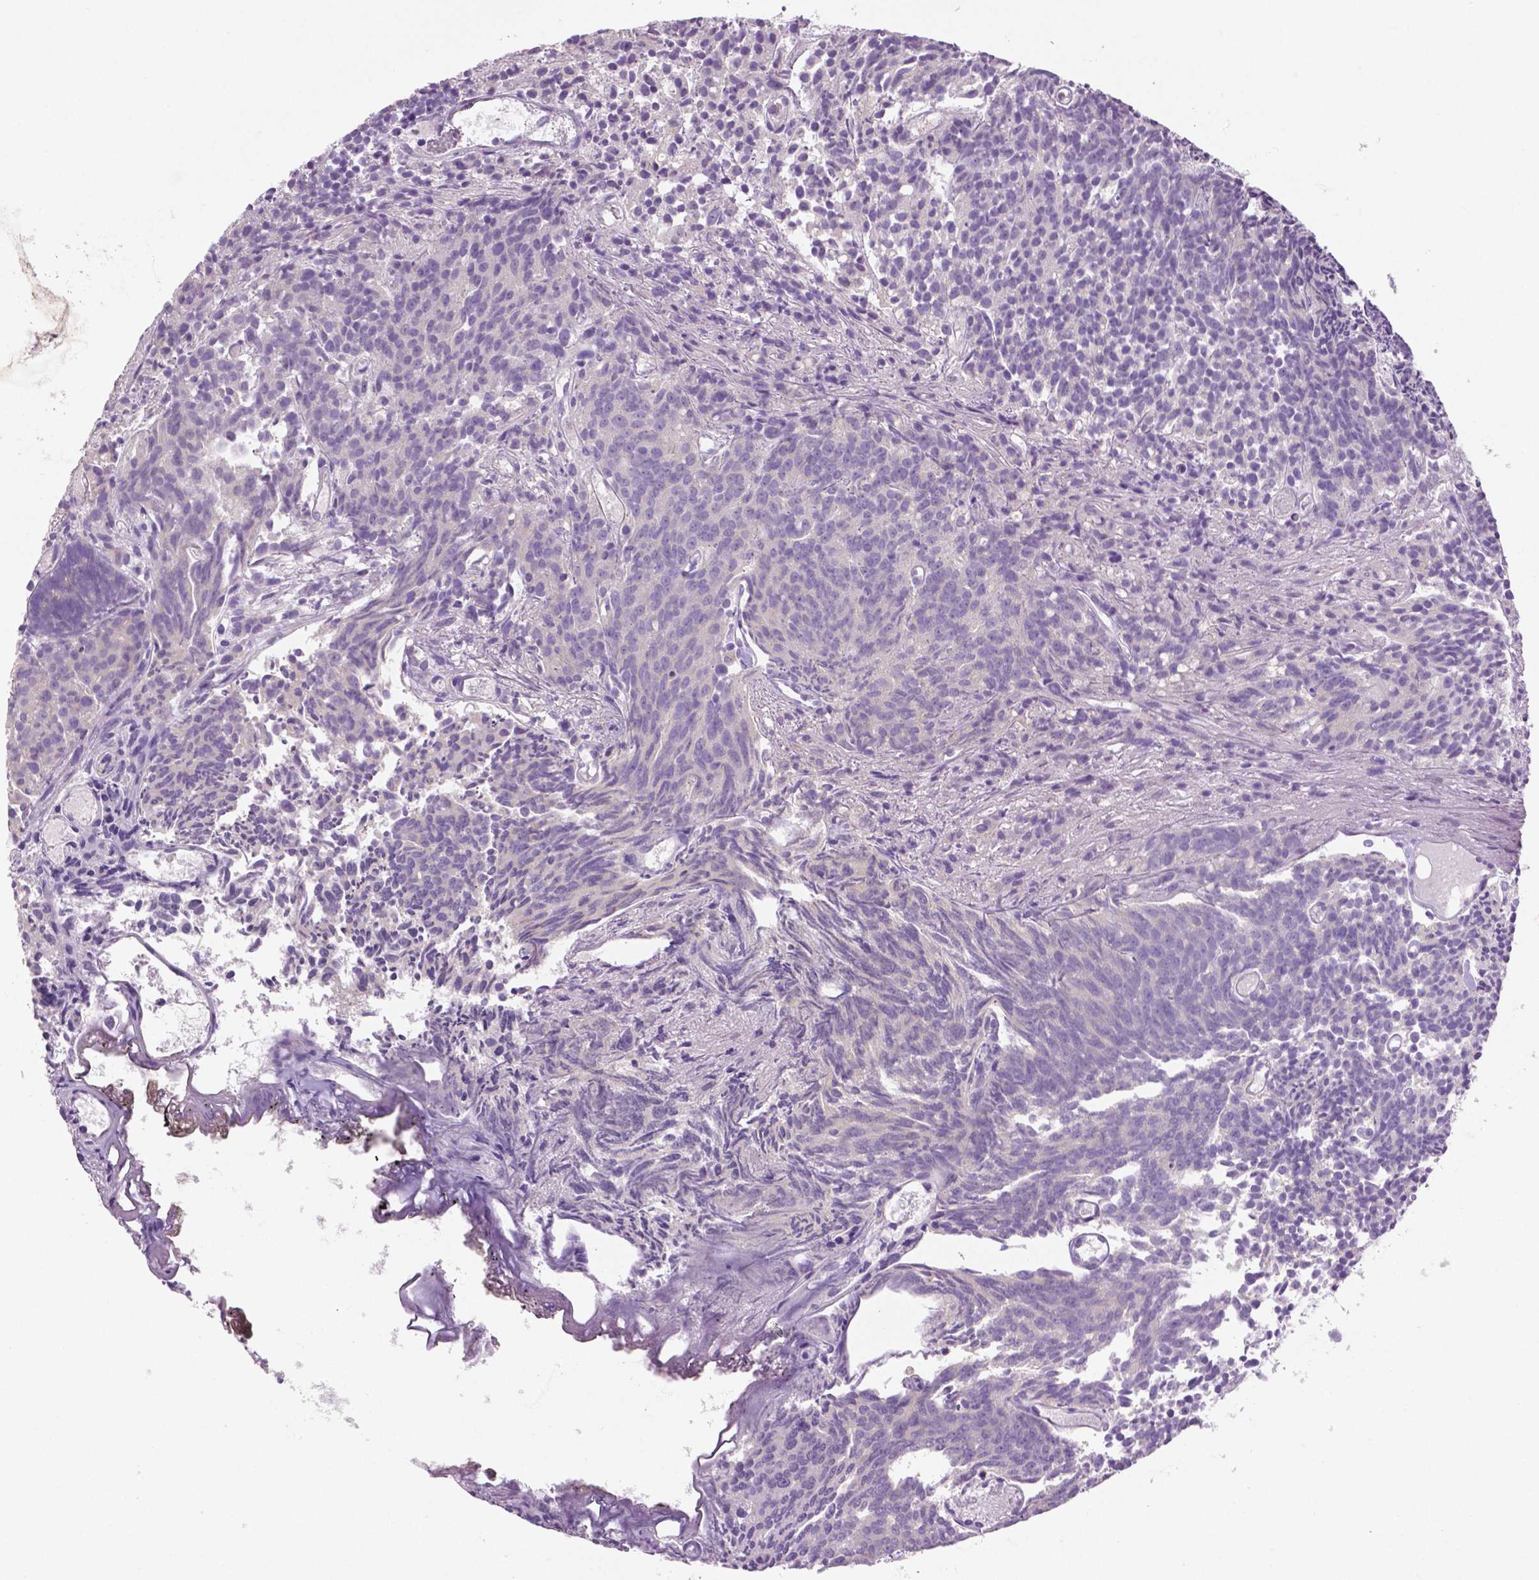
{"staining": {"intensity": "negative", "quantity": "none", "location": "none"}, "tissue": "prostate cancer", "cell_type": "Tumor cells", "image_type": "cancer", "snomed": [{"axis": "morphology", "description": "Adenocarcinoma, High grade"}, {"axis": "topography", "description": "Prostate"}], "caption": "Tumor cells show no significant protein positivity in prostate cancer. (IHC, brightfield microscopy, high magnification).", "gene": "DNAH12", "patient": {"sex": "male", "age": 58}}